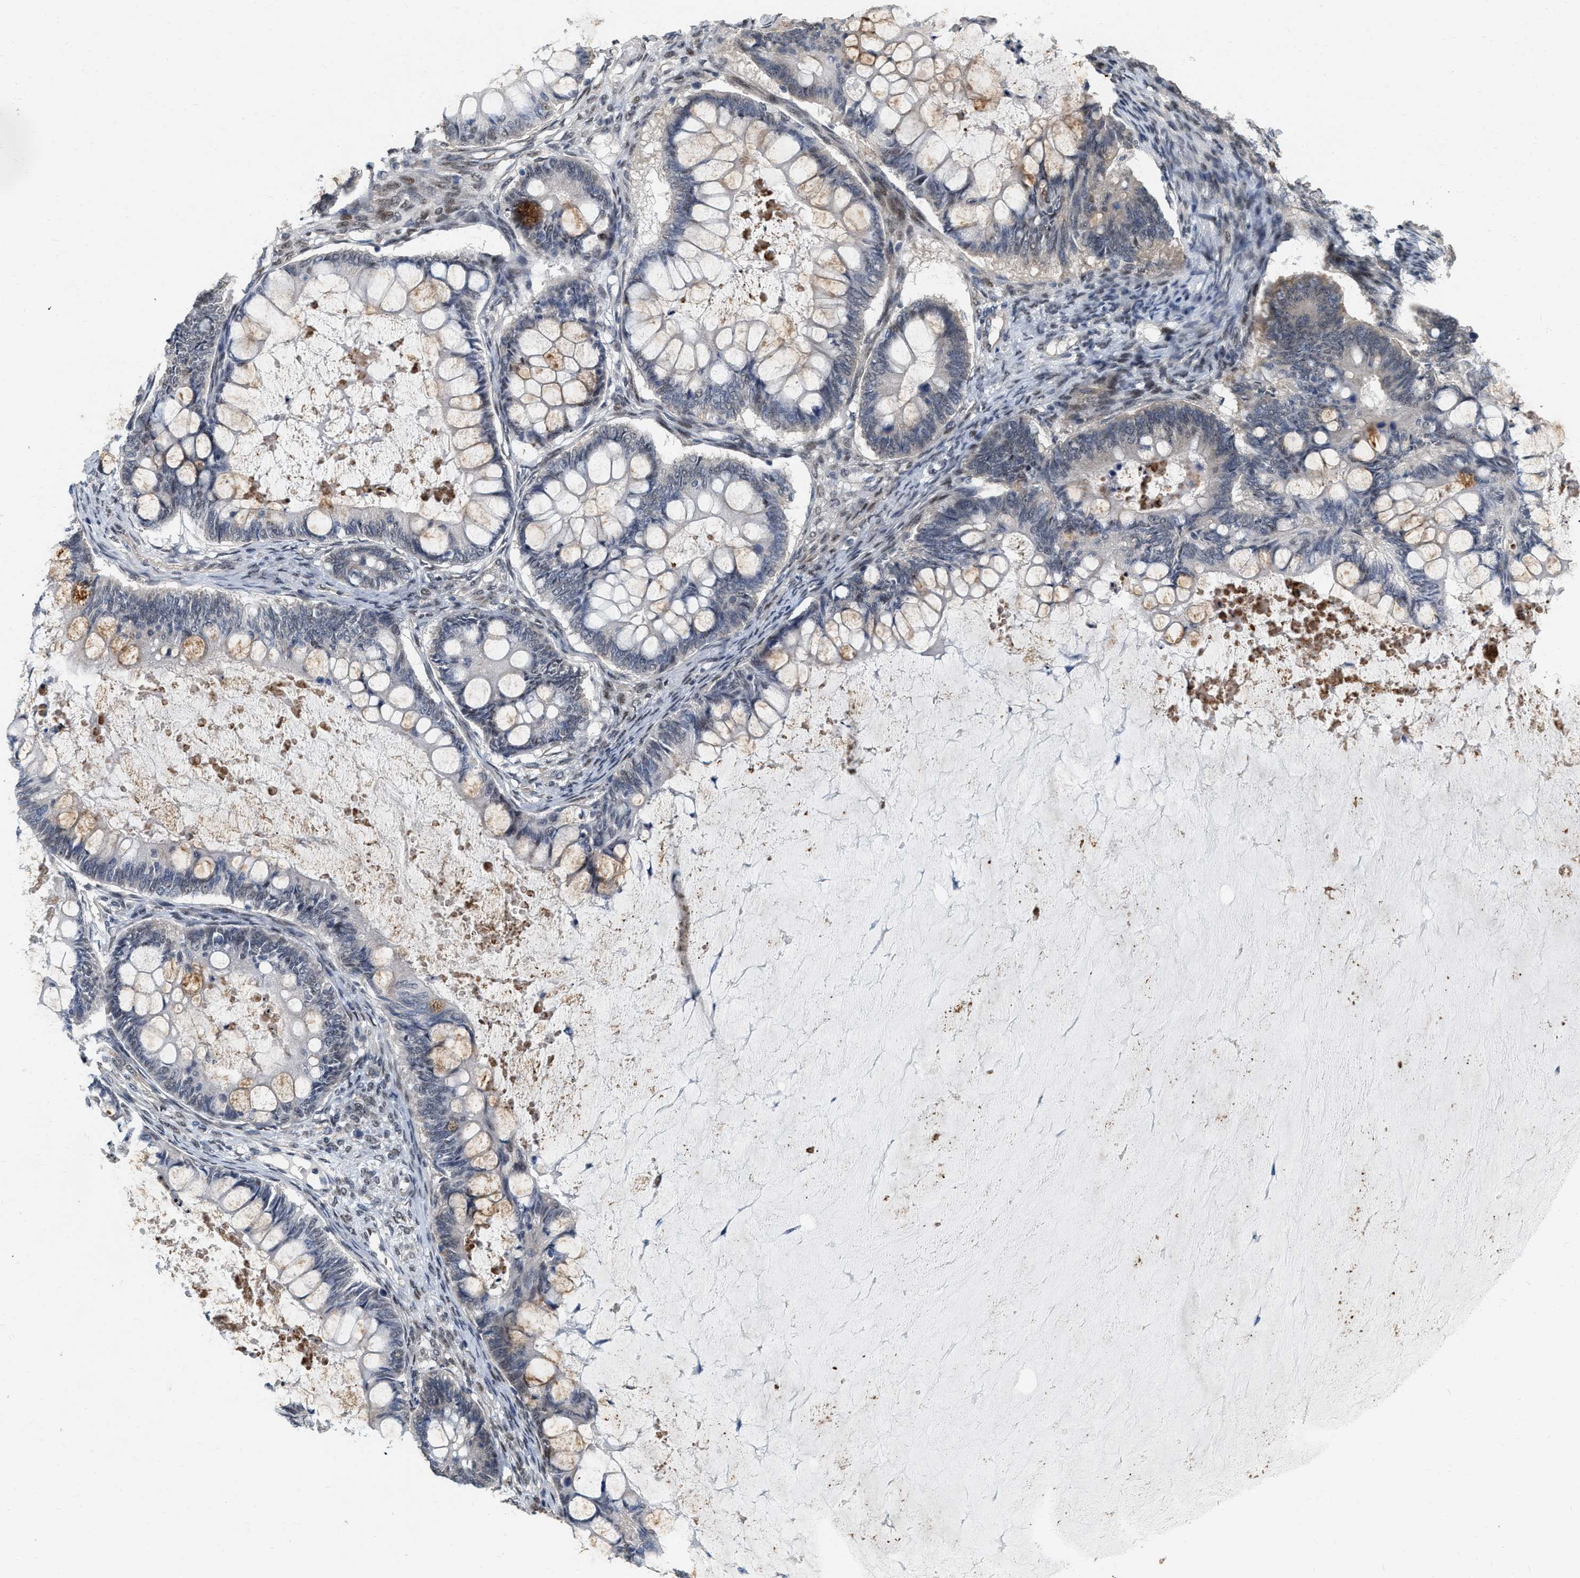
{"staining": {"intensity": "weak", "quantity": "<25%", "location": "cytoplasmic/membranous"}, "tissue": "ovarian cancer", "cell_type": "Tumor cells", "image_type": "cancer", "snomed": [{"axis": "morphology", "description": "Cystadenocarcinoma, mucinous, NOS"}, {"axis": "topography", "description": "Ovary"}], "caption": "Immunohistochemistry (IHC) of human mucinous cystadenocarcinoma (ovarian) demonstrates no staining in tumor cells.", "gene": "RUVBL1", "patient": {"sex": "female", "age": 61}}